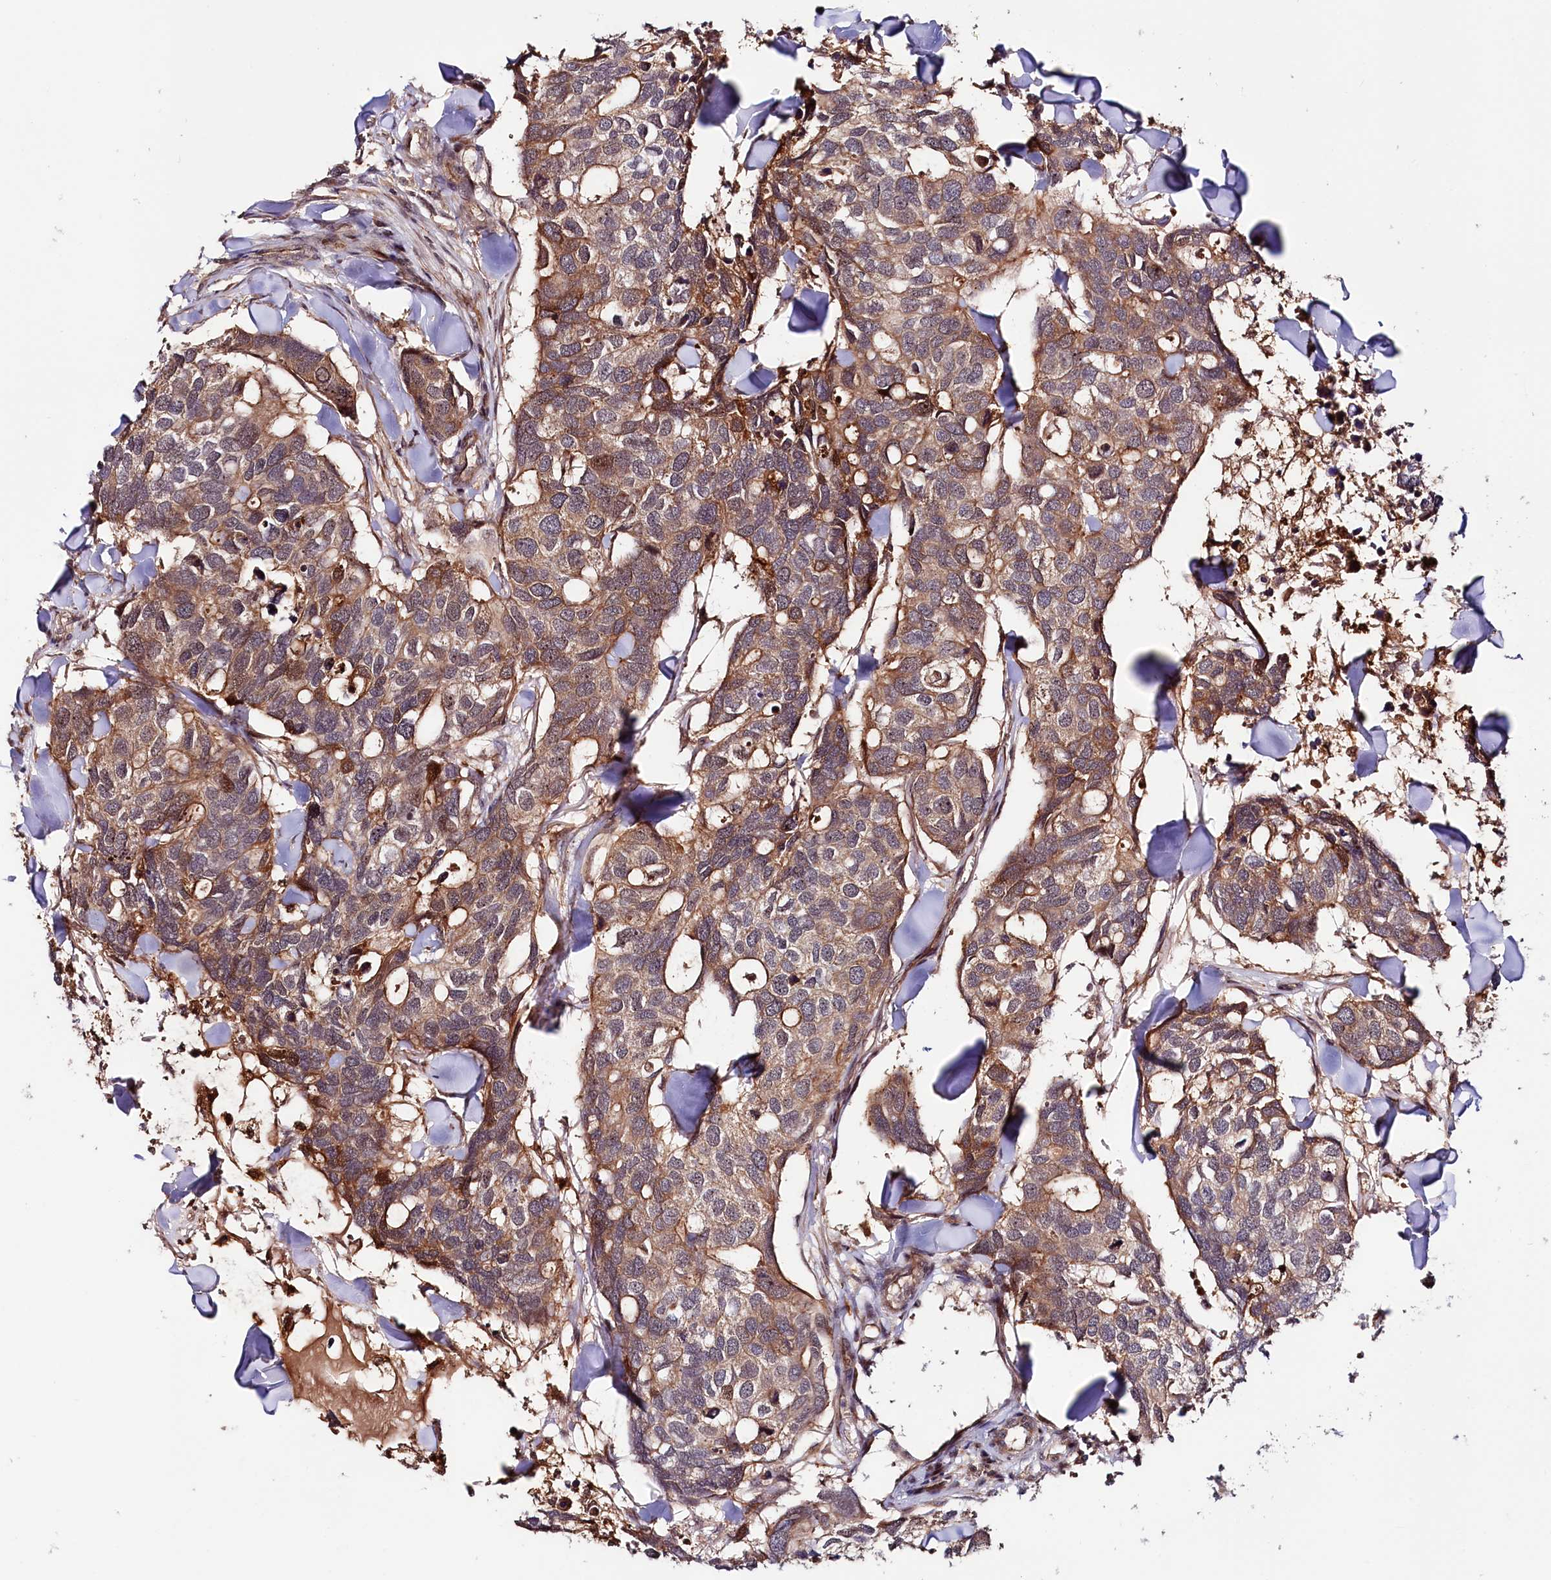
{"staining": {"intensity": "moderate", "quantity": ">75%", "location": "cytoplasmic/membranous"}, "tissue": "breast cancer", "cell_type": "Tumor cells", "image_type": "cancer", "snomed": [{"axis": "morphology", "description": "Duct carcinoma"}, {"axis": "topography", "description": "Breast"}], "caption": "Tumor cells show moderate cytoplasmic/membranous expression in approximately >75% of cells in intraductal carcinoma (breast). (brown staining indicates protein expression, while blue staining denotes nuclei).", "gene": "NEDD1", "patient": {"sex": "female", "age": 83}}